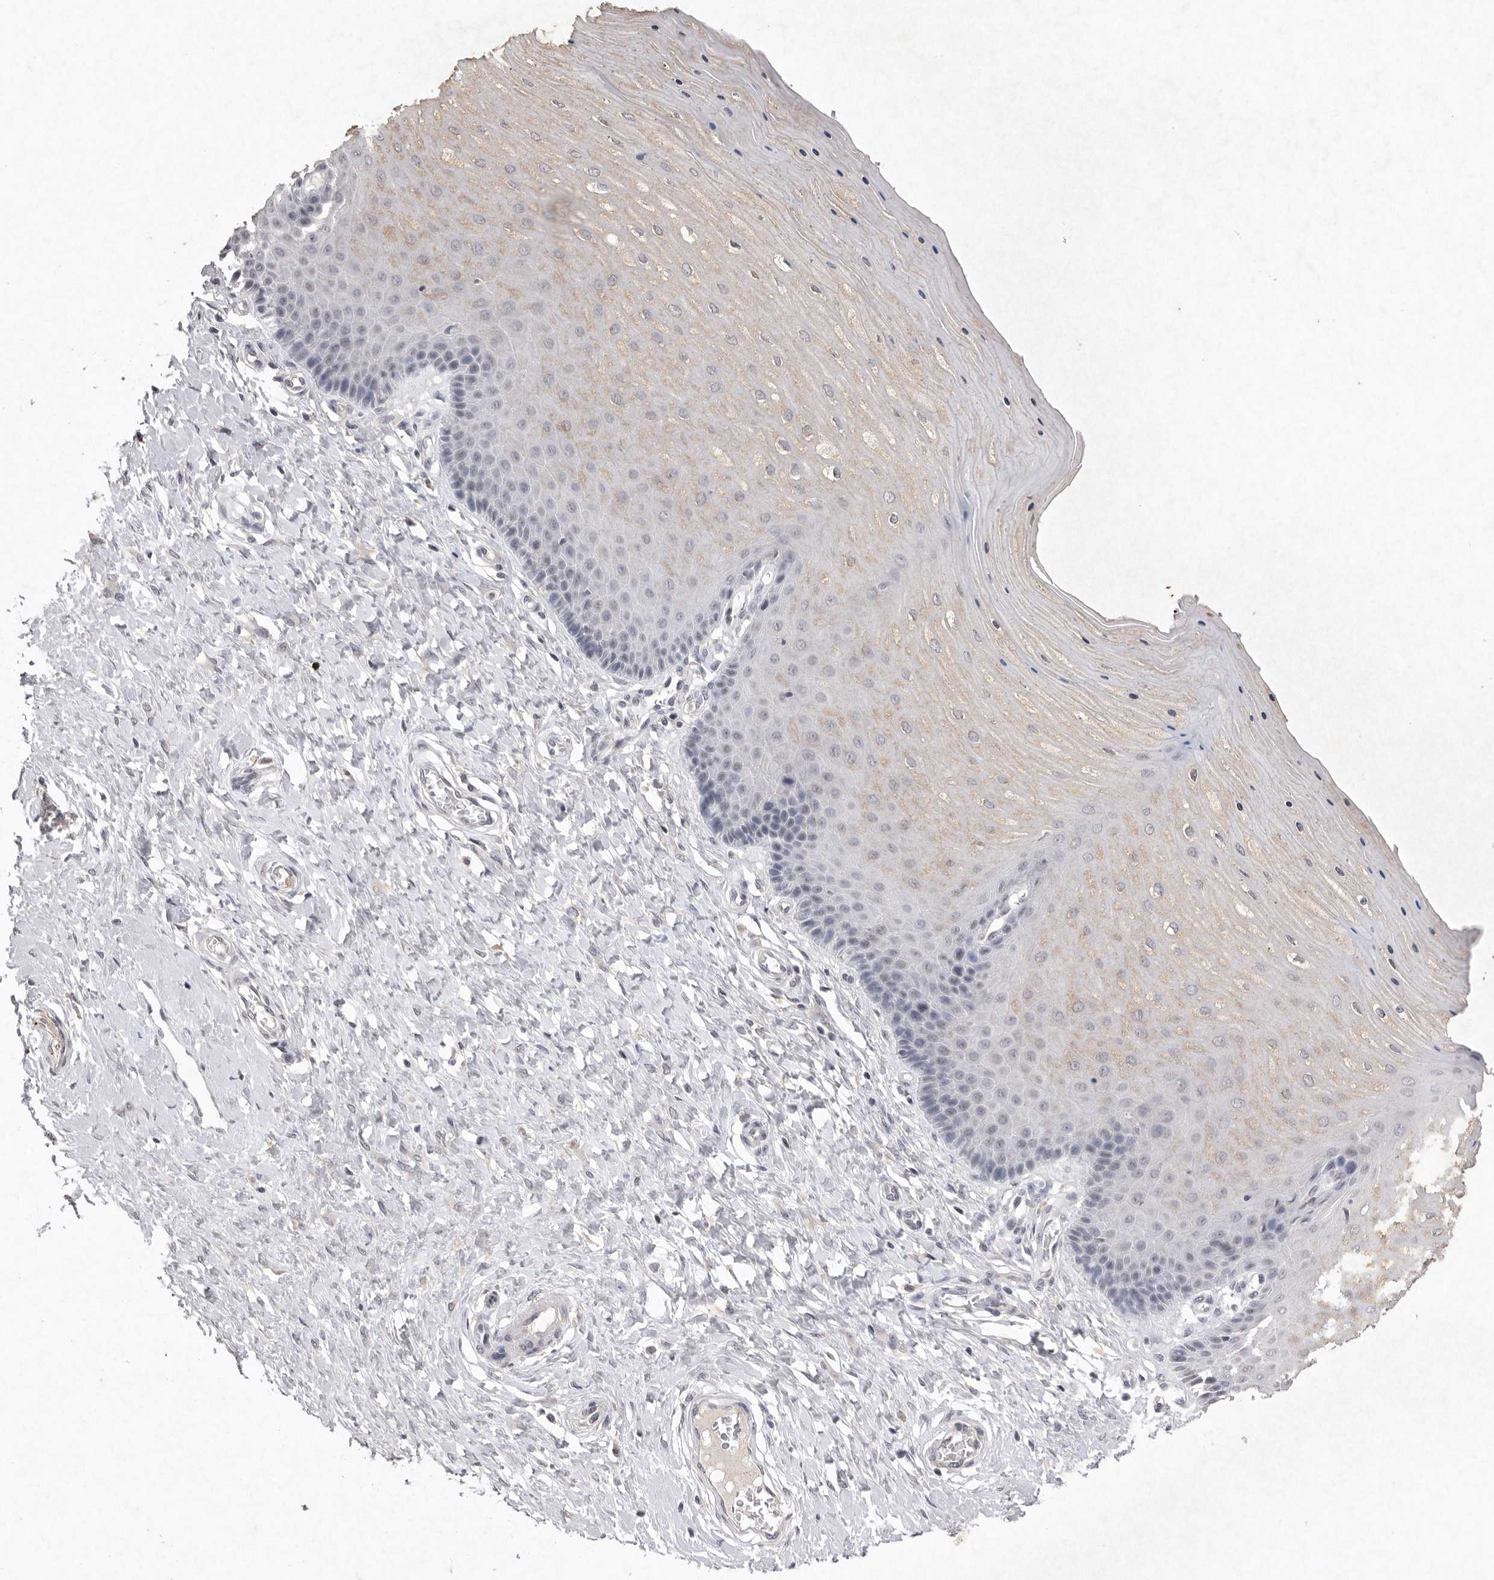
{"staining": {"intensity": "negative", "quantity": "none", "location": "none"}, "tissue": "cervix", "cell_type": "Glandular cells", "image_type": "normal", "snomed": [{"axis": "morphology", "description": "Normal tissue, NOS"}, {"axis": "topography", "description": "Cervix"}], "caption": "This is an immunohistochemistry (IHC) micrograph of benign human cervix. There is no staining in glandular cells.", "gene": "APLNR", "patient": {"sex": "female", "age": 55}}